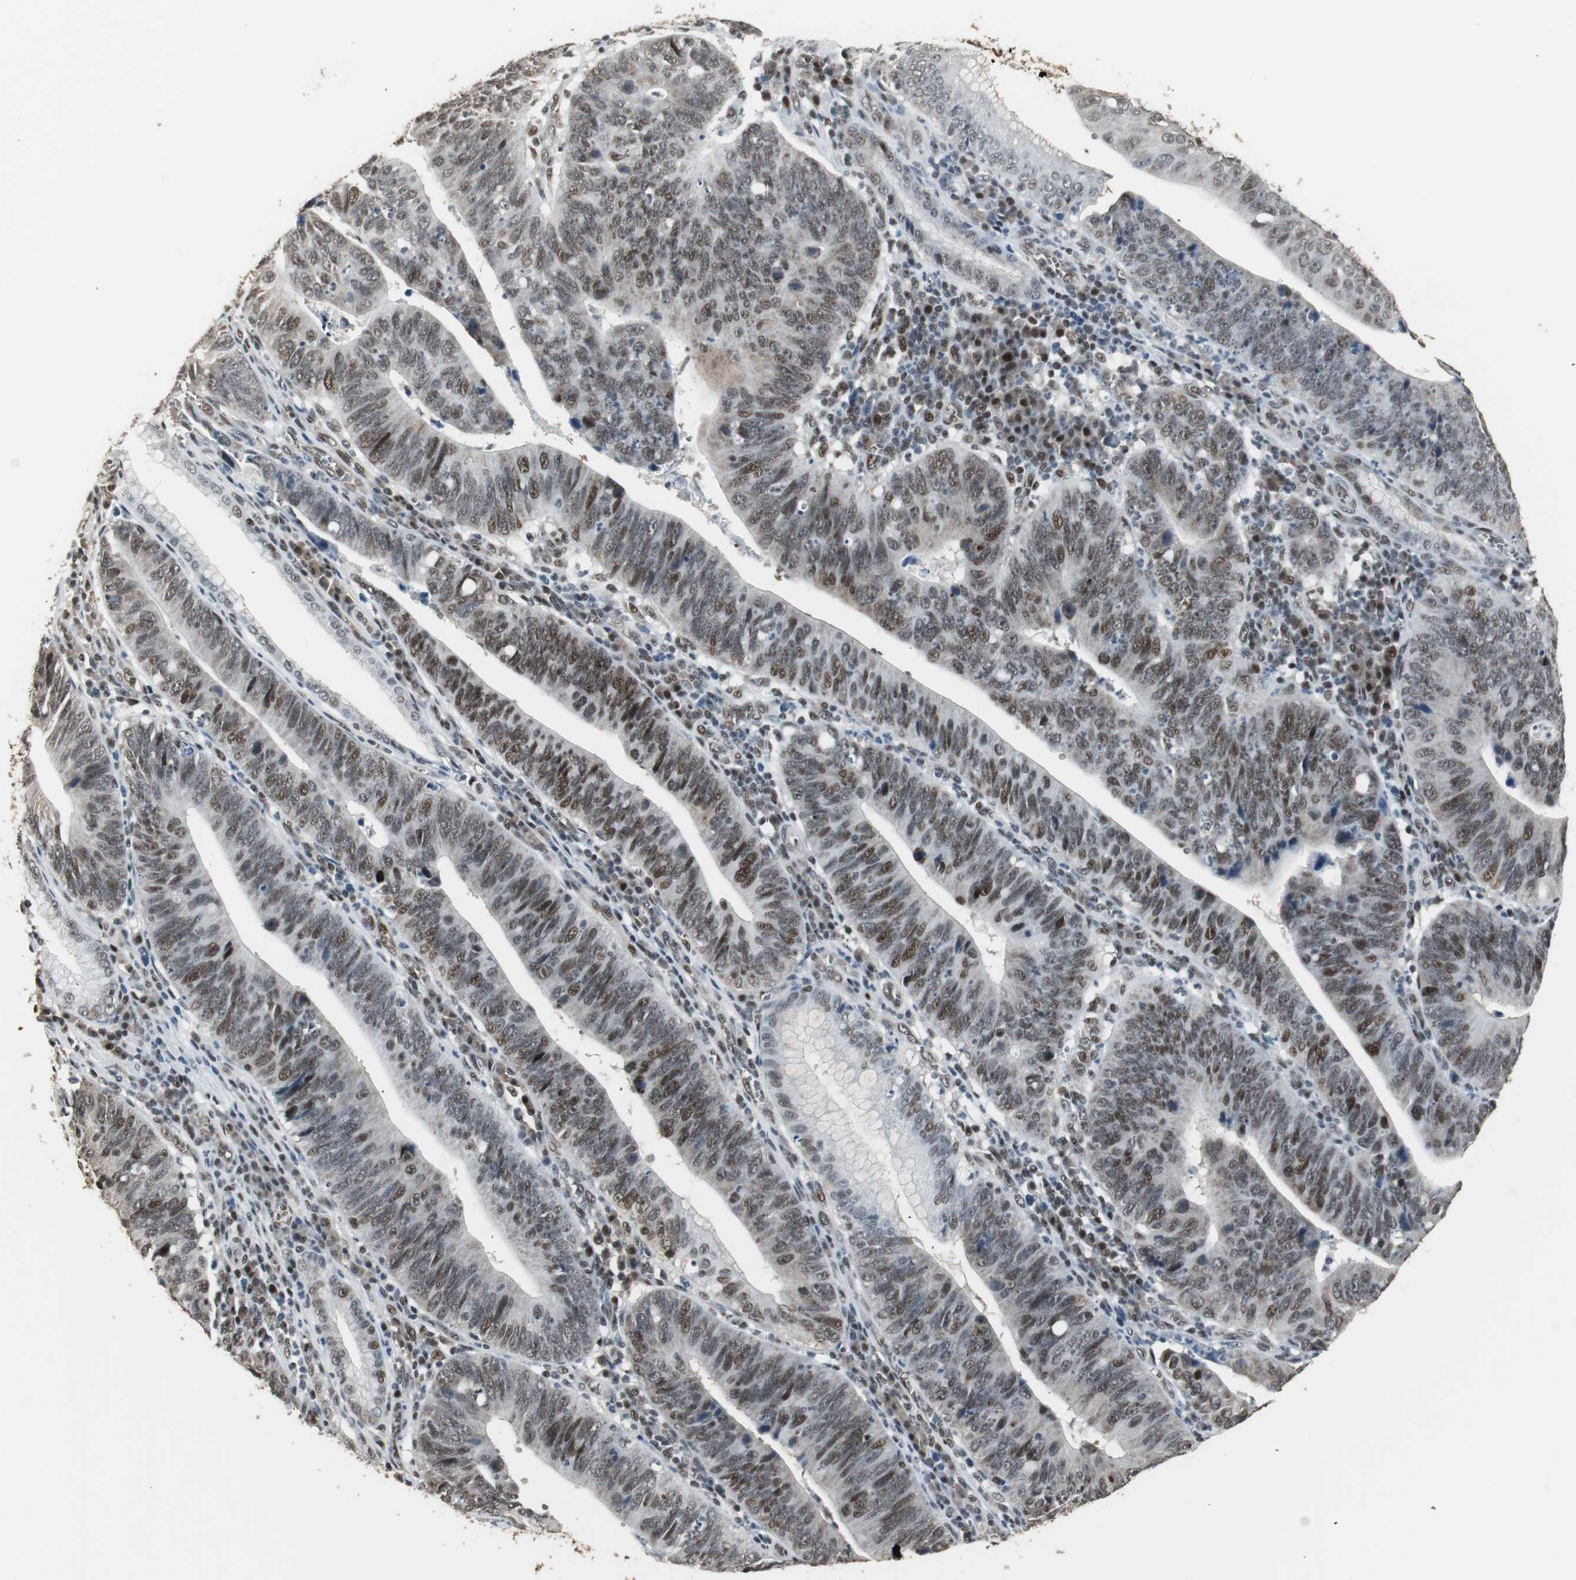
{"staining": {"intensity": "moderate", "quantity": ">75%", "location": "nuclear"}, "tissue": "stomach cancer", "cell_type": "Tumor cells", "image_type": "cancer", "snomed": [{"axis": "morphology", "description": "Adenocarcinoma, NOS"}, {"axis": "topography", "description": "Stomach"}], "caption": "Stomach adenocarcinoma stained for a protein (brown) demonstrates moderate nuclear positive staining in approximately >75% of tumor cells.", "gene": "TAF5", "patient": {"sex": "male", "age": 59}}